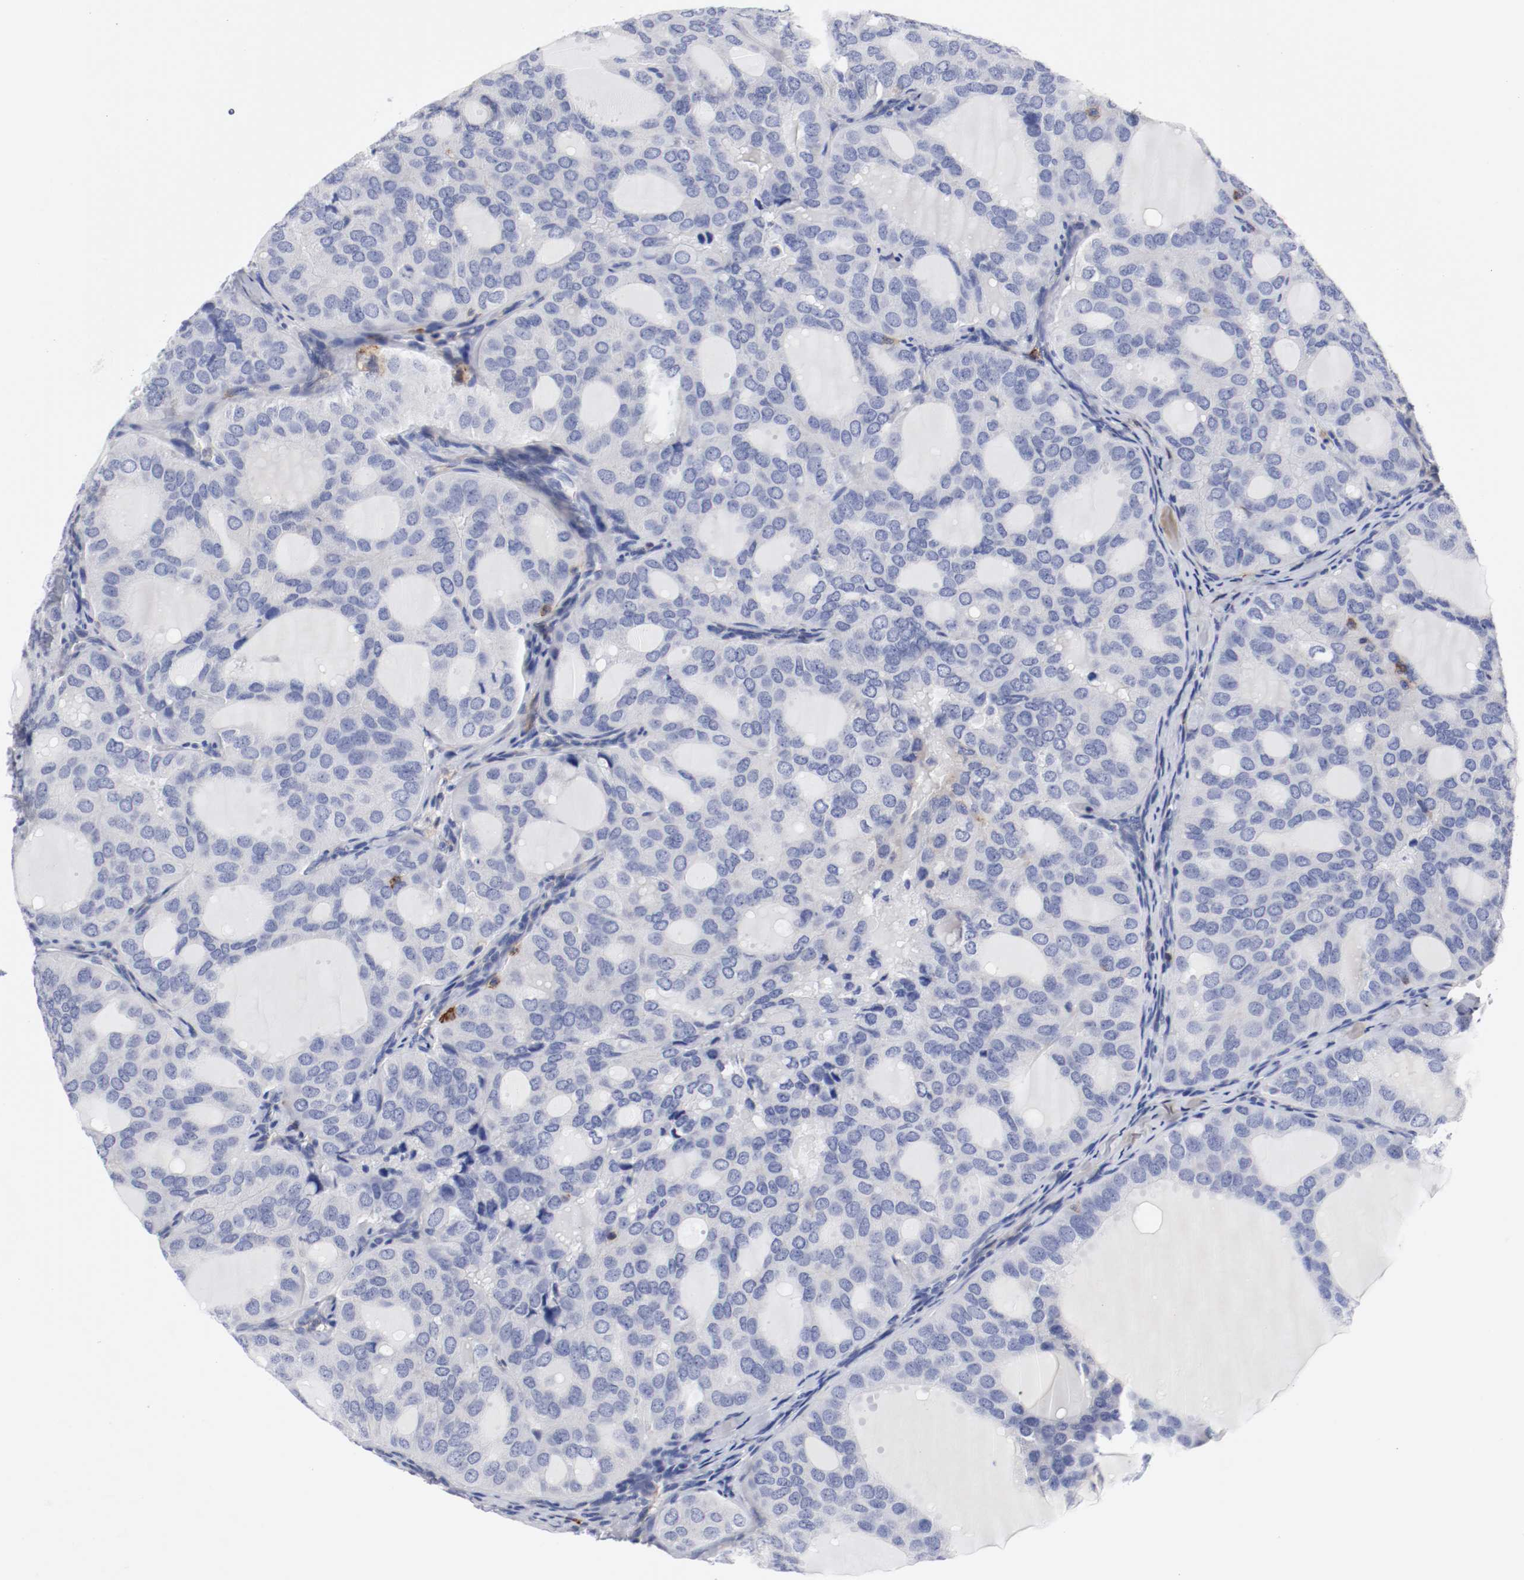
{"staining": {"intensity": "negative", "quantity": "none", "location": "none"}, "tissue": "thyroid cancer", "cell_type": "Tumor cells", "image_type": "cancer", "snomed": [{"axis": "morphology", "description": "Follicular adenoma carcinoma, NOS"}, {"axis": "topography", "description": "Thyroid gland"}], "caption": "High magnification brightfield microscopy of thyroid cancer (follicular adenoma carcinoma) stained with DAB (brown) and counterstained with hematoxylin (blue): tumor cells show no significant staining.", "gene": "IFITM1", "patient": {"sex": "male", "age": 75}}